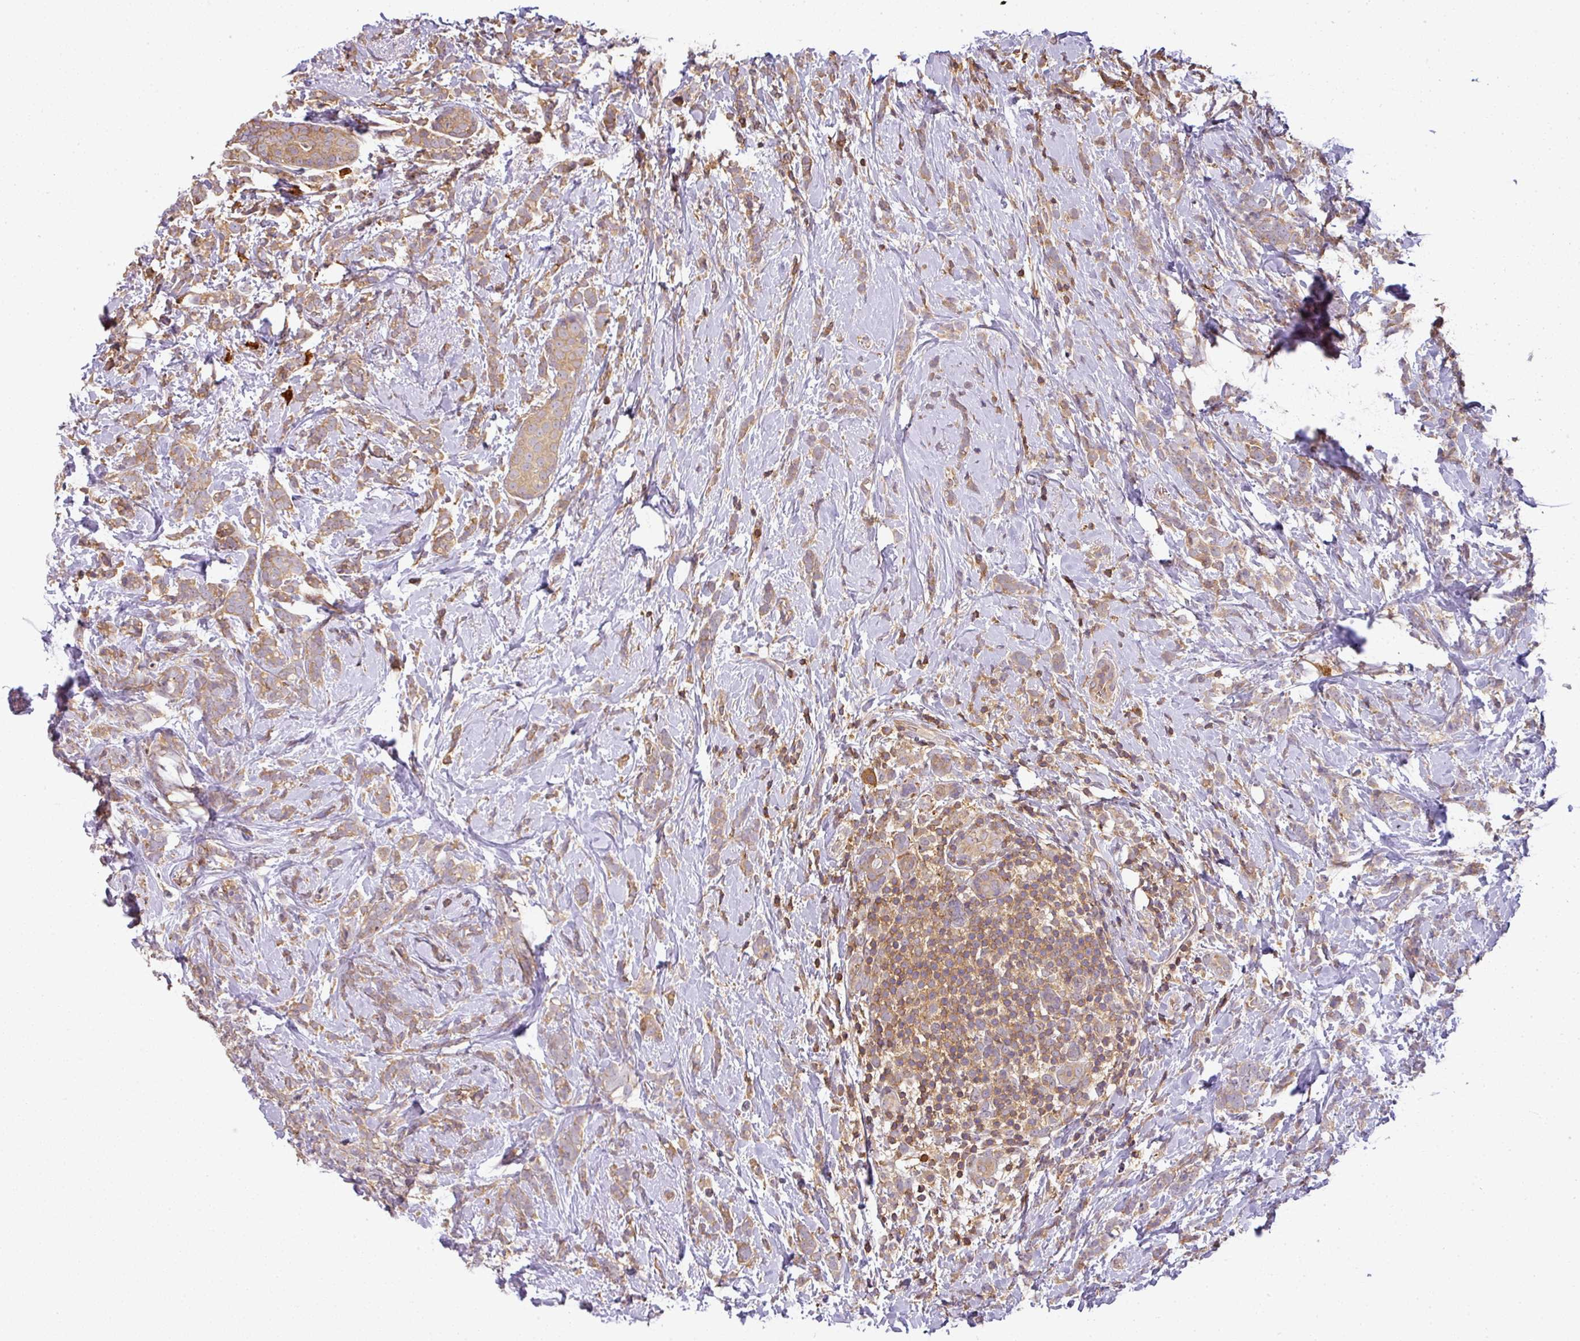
{"staining": {"intensity": "weak", "quantity": ">75%", "location": "cytoplasmic/membranous"}, "tissue": "breast cancer", "cell_type": "Tumor cells", "image_type": "cancer", "snomed": [{"axis": "morphology", "description": "Lobular carcinoma"}, {"axis": "topography", "description": "Breast"}], "caption": "Protein expression analysis of breast cancer shows weak cytoplasmic/membranous staining in approximately >75% of tumor cells. Using DAB (3,3'-diaminobenzidine) (brown) and hematoxylin (blue) stains, captured at high magnification using brightfield microscopy.", "gene": "TCL1B", "patient": {"sex": "female", "age": 58}}